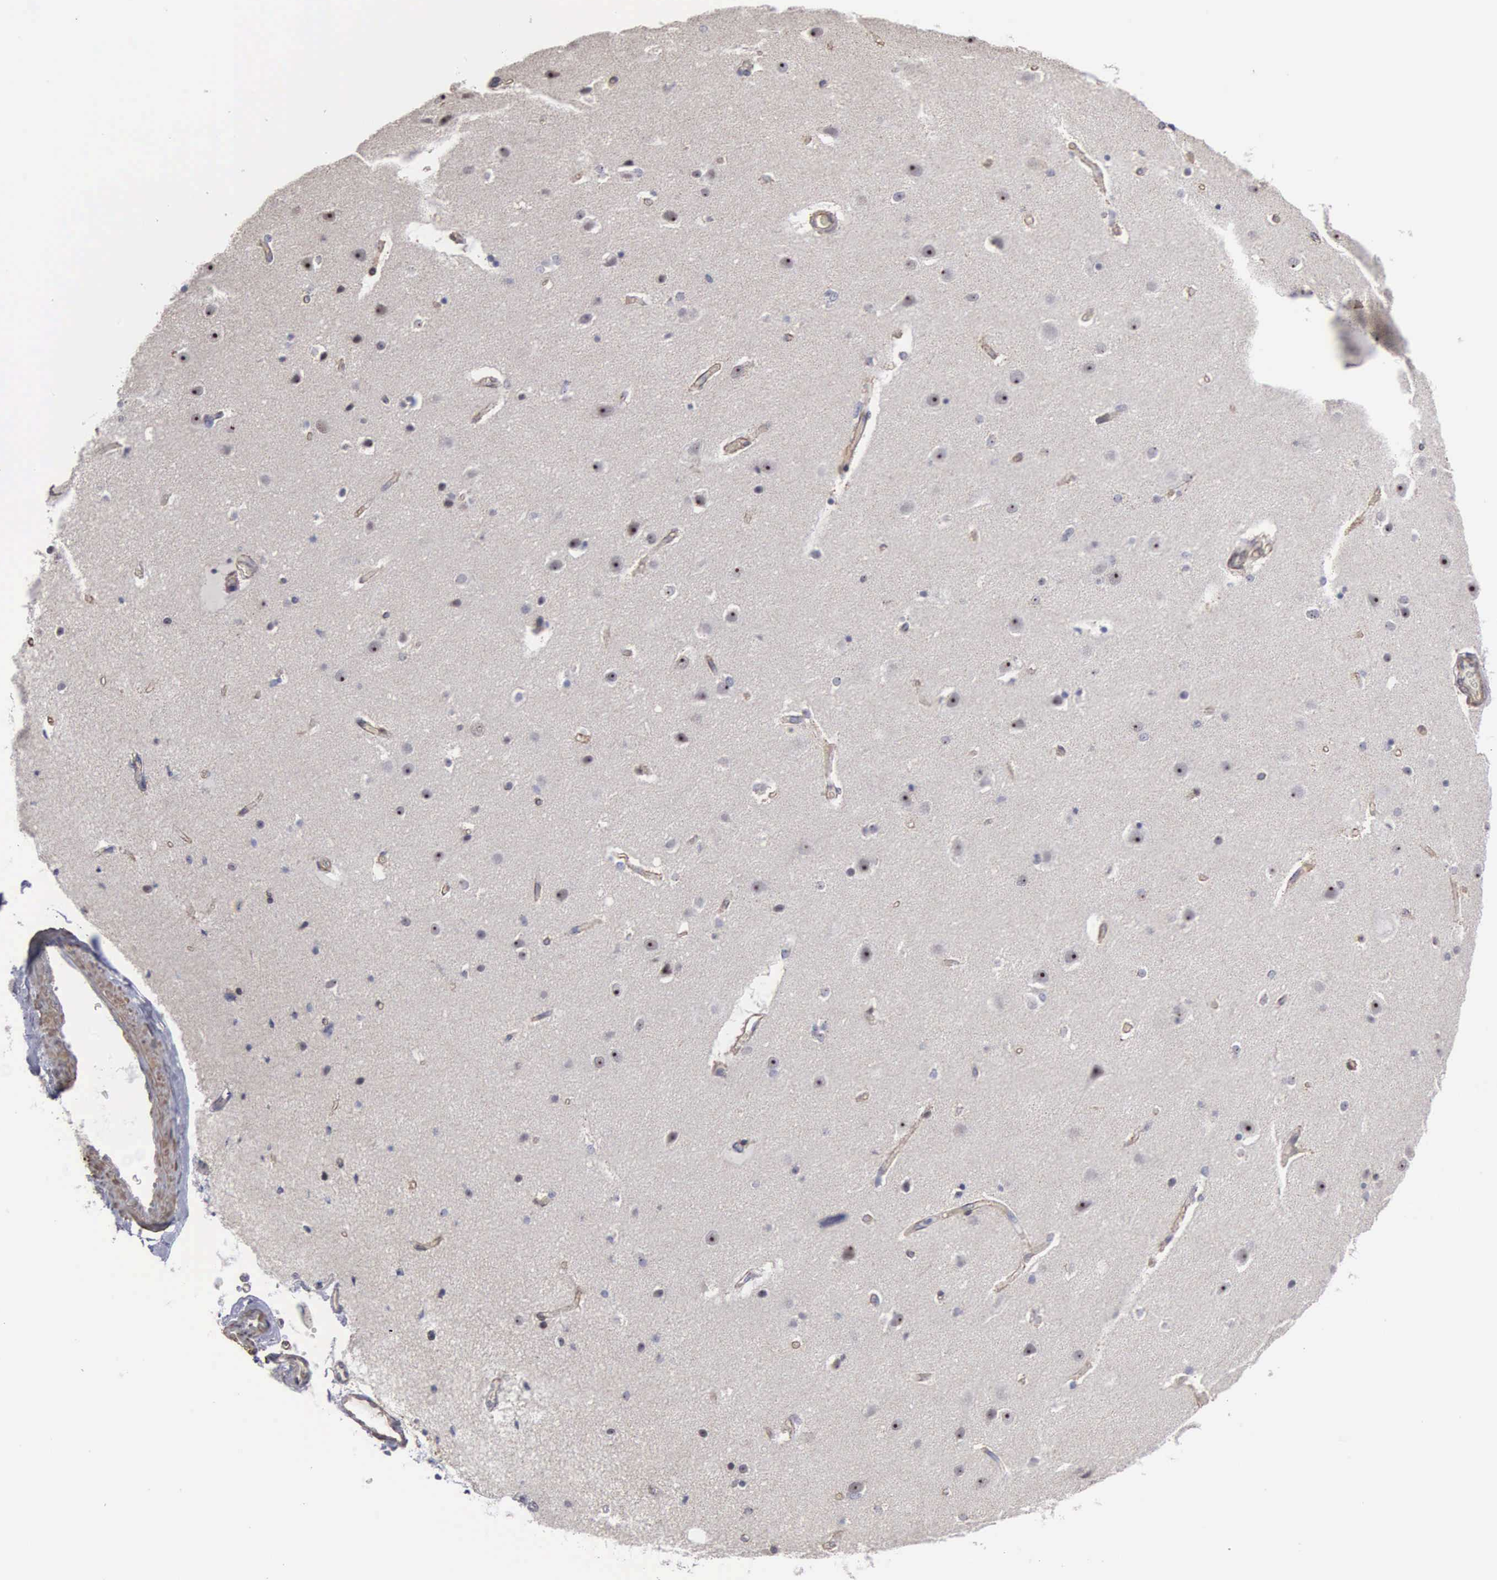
{"staining": {"intensity": "weak", "quantity": "<25%", "location": "nuclear"}, "tissue": "caudate", "cell_type": "Glial cells", "image_type": "normal", "snomed": [{"axis": "morphology", "description": "Normal tissue, NOS"}, {"axis": "topography", "description": "Lateral ventricle wall"}], "caption": "Immunohistochemistry (IHC) of unremarkable caudate demonstrates no positivity in glial cells.", "gene": "NGDN", "patient": {"sex": "female", "age": 54}}